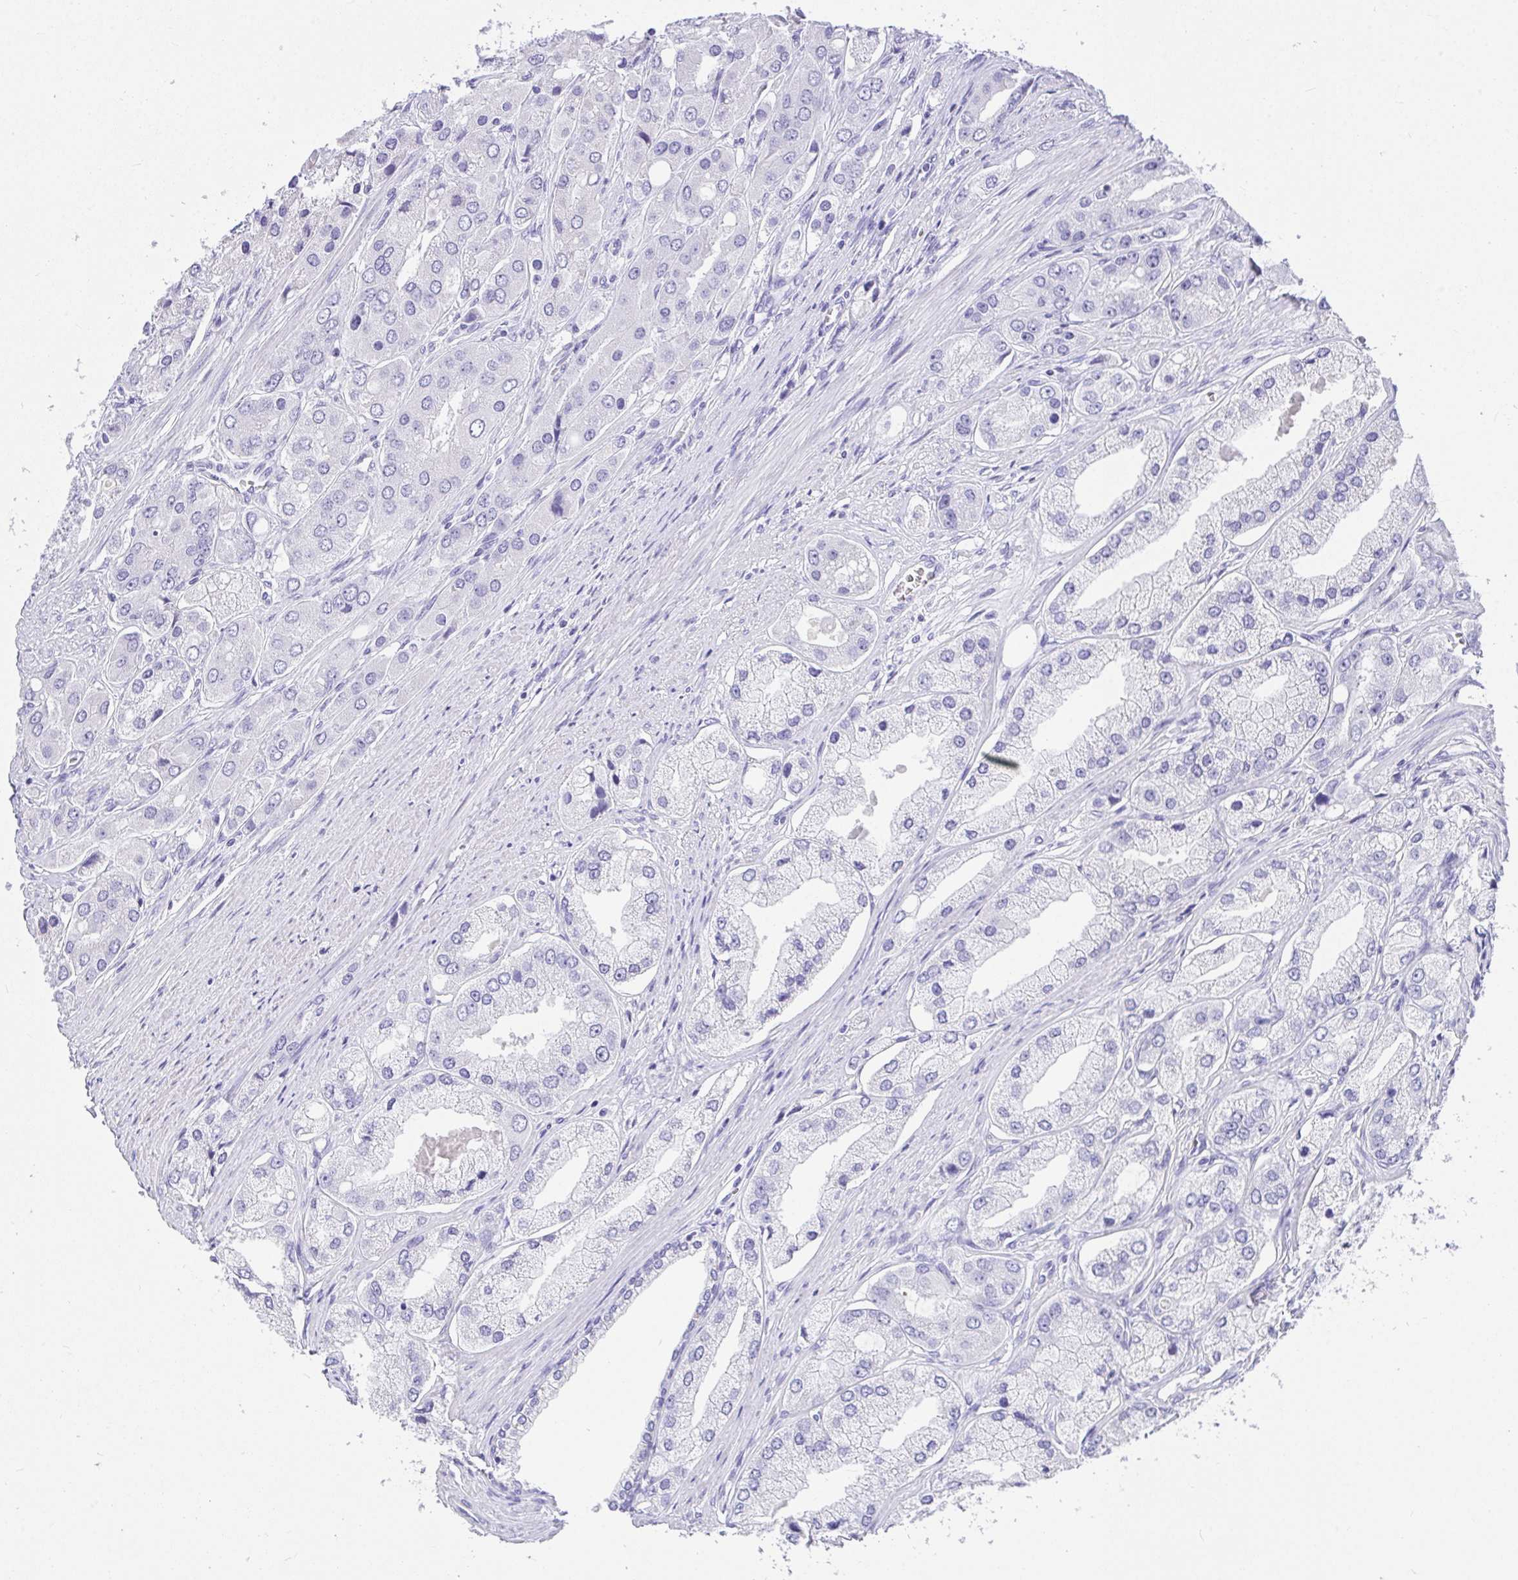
{"staining": {"intensity": "negative", "quantity": "none", "location": "none"}, "tissue": "prostate cancer", "cell_type": "Tumor cells", "image_type": "cancer", "snomed": [{"axis": "morphology", "description": "Adenocarcinoma, Low grade"}, {"axis": "topography", "description": "Prostate"}], "caption": "Tumor cells show no significant staining in prostate cancer.", "gene": "AVIL", "patient": {"sex": "male", "age": 69}}